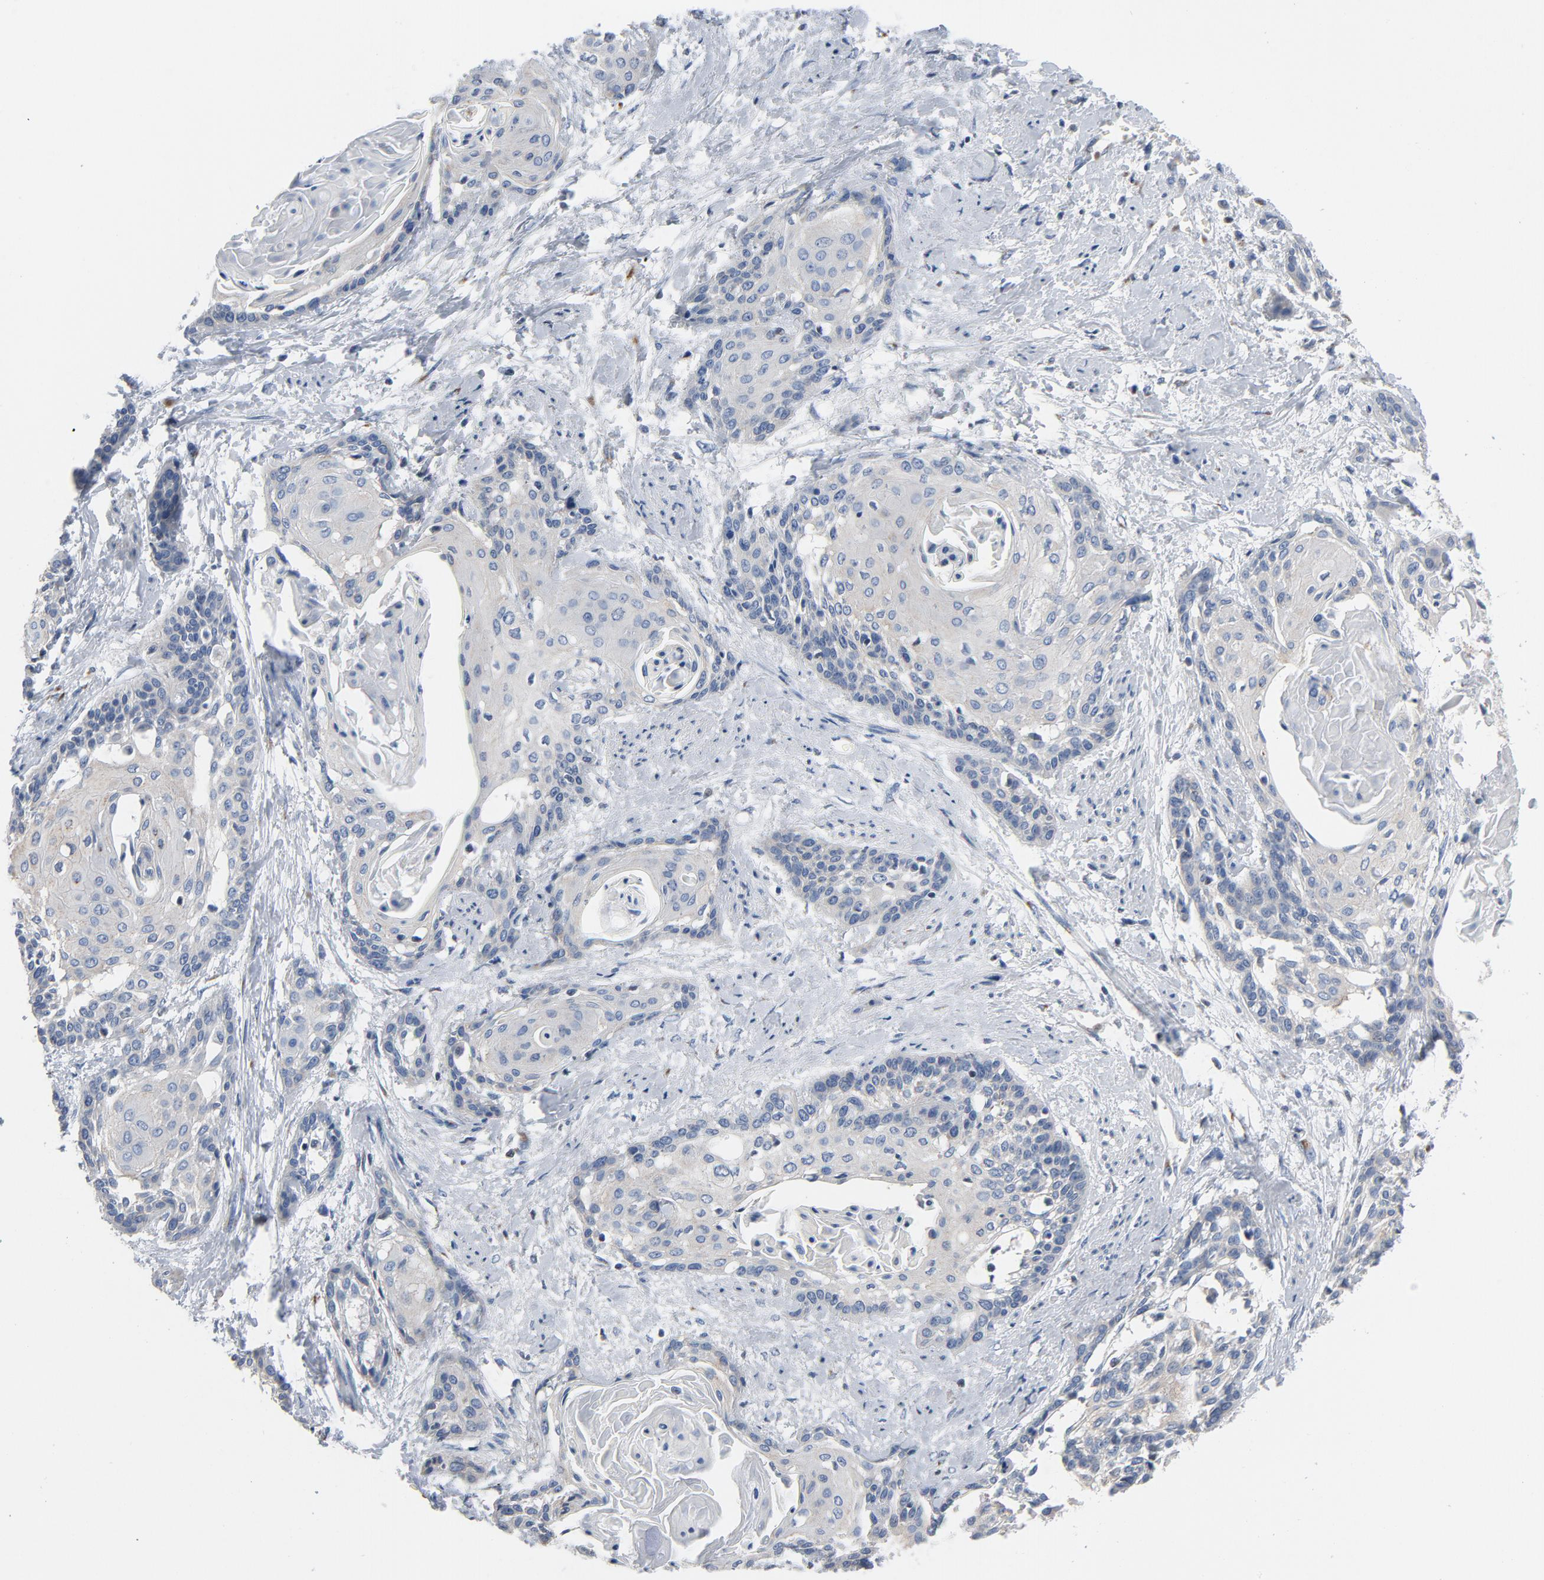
{"staining": {"intensity": "weak", "quantity": "<25%", "location": "cytoplasmic/membranous"}, "tissue": "cervical cancer", "cell_type": "Tumor cells", "image_type": "cancer", "snomed": [{"axis": "morphology", "description": "Squamous cell carcinoma, NOS"}, {"axis": "topography", "description": "Cervix"}], "caption": "Squamous cell carcinoma (cervical) stained for a protein using IHC reveals no staining tumor cells.", "gene": "YIPF6", "patient": {"sex": "female", "age": 57}}